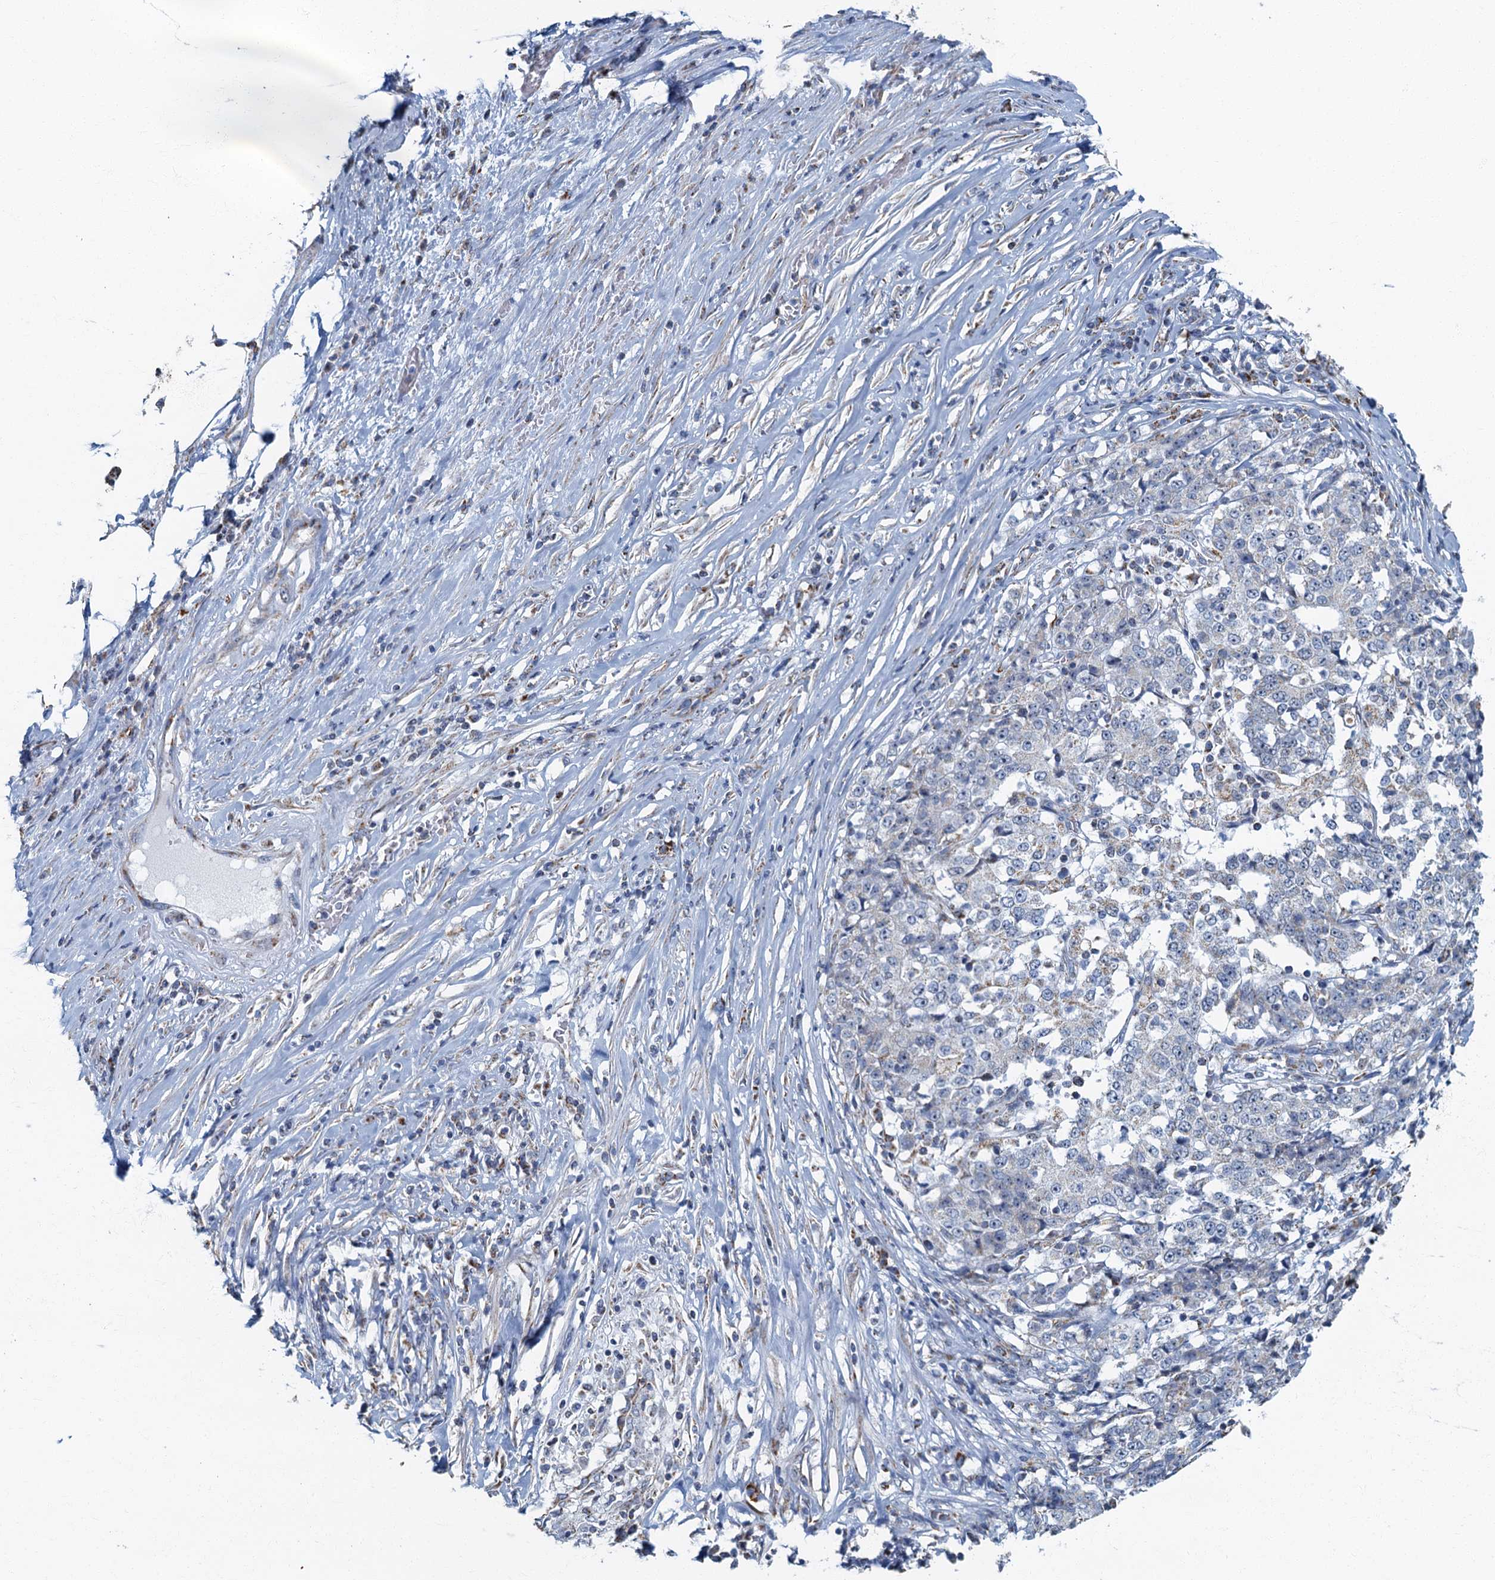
{"staining": {"intensity": "negative", "quantity": "none", "location": "none"}, "tissue": "stomach cancer", "cell_type": "Tumor cells", "image_type": "cancer", "snomed": [{"axis": "morphology", "description": "Adenocarcinoma, NOS"}, {"axis": "topography", "description": "Stomach"}], "caption": "DAB (3,3'-diaminobenzidine) immunohistochemical staining of human stomach adenocarcinoma exhibits no significant staining in tumor cells.", "gene": "RAD9B", "patient": {"sex": "male", "age": 59}}